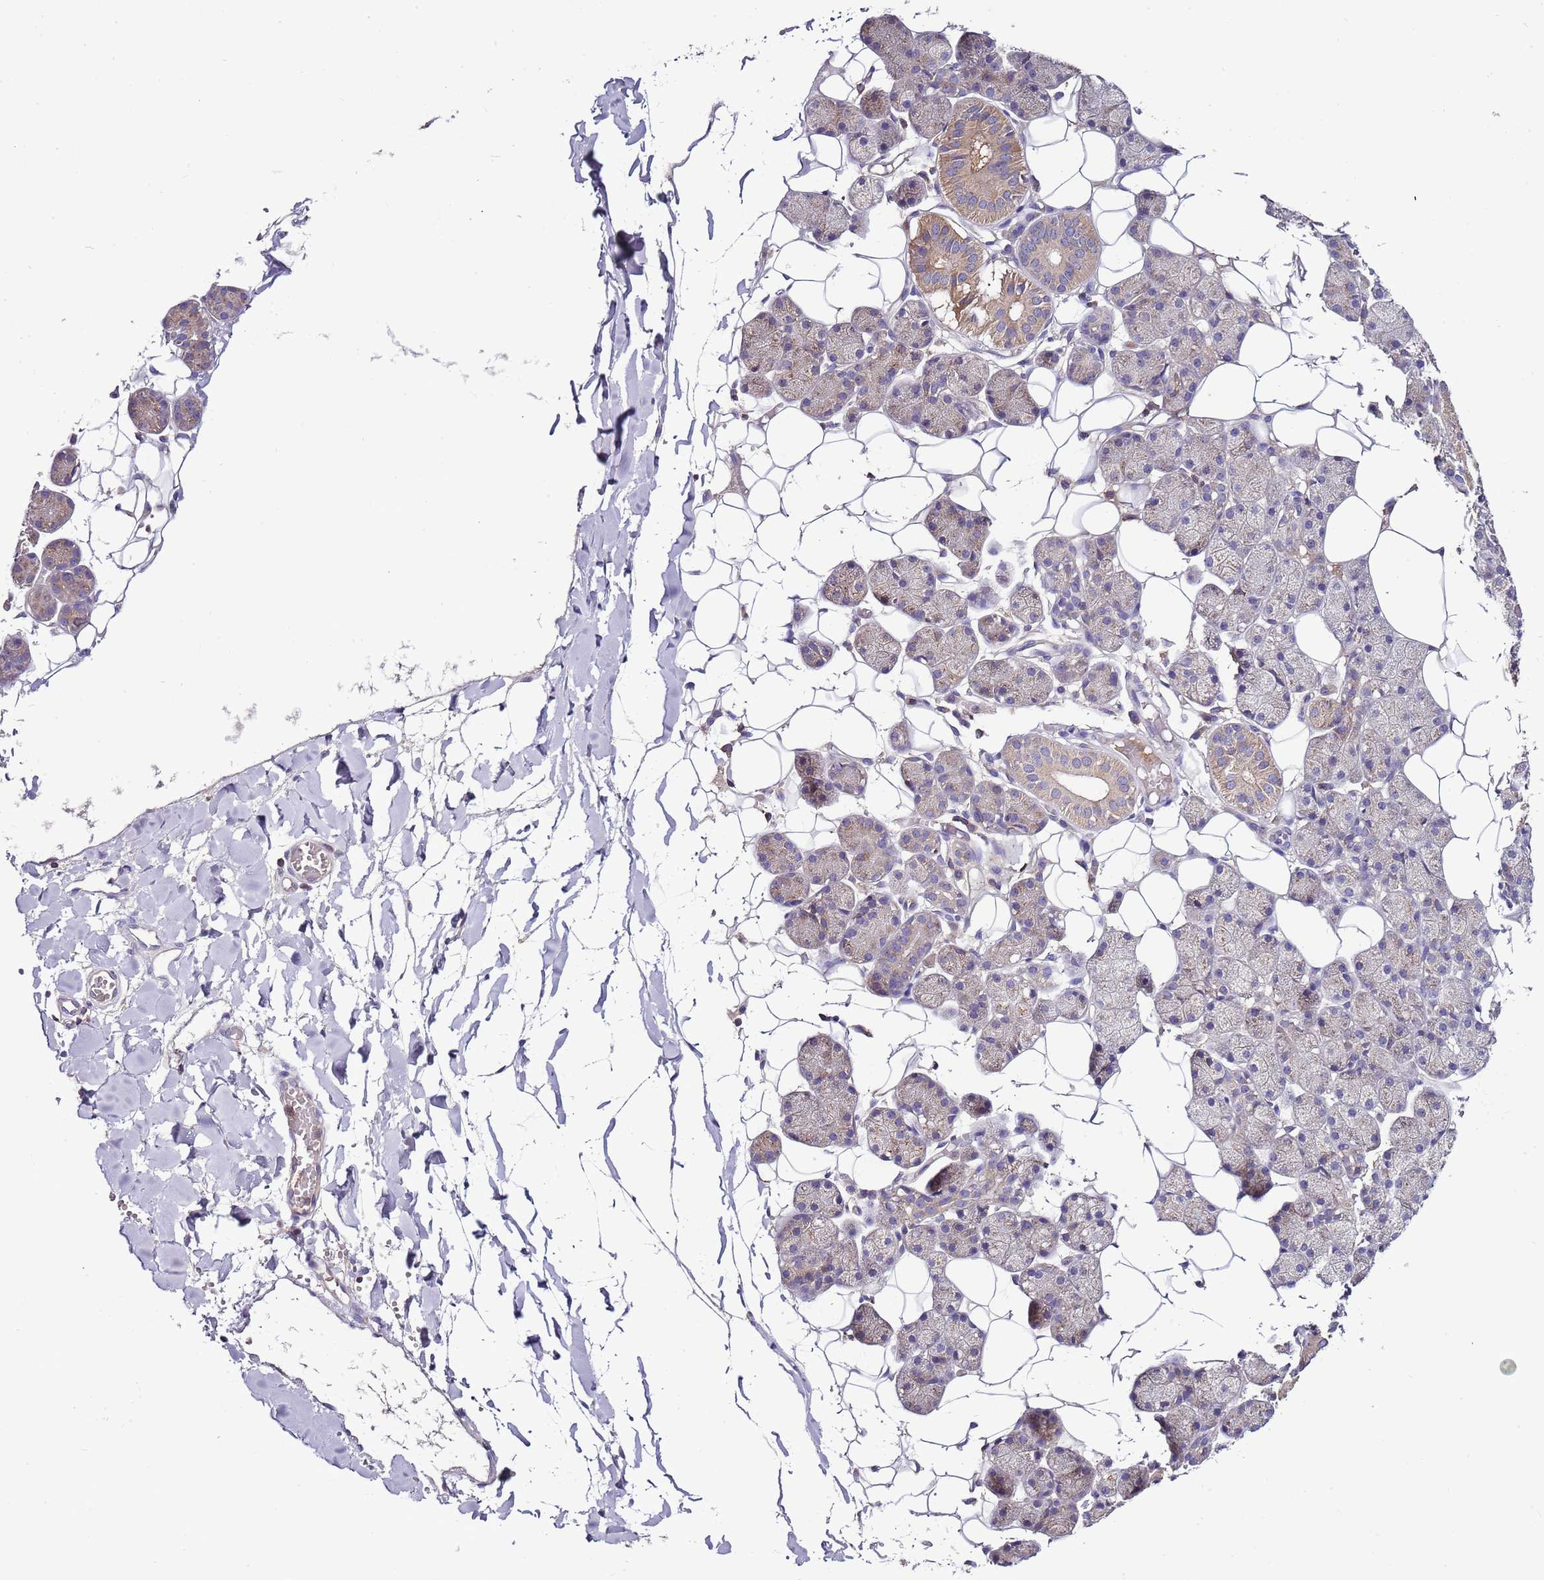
{"staining": {"intensity": "weak", "quantity": "25%-75%", "location": "cytoplasmic/membranous"}, "tissue": "salivary gland", "cell_type": "Glandular cells", "image_type": "normal", "snomed": [{"axis": "morphology", "description": "Normal tissue, NOS"}, {"axis": "topography", "description": "Salivary gland"}], "caption": "The immunohistochemical stain highlights weak cytoplasmic/membranous positivity in glandular cells of normal salivary gland. (brown staining indicates protein expression, while blue staining denotes nuclei).", "gene": "IGIP", "patient": {"sex": "female", "age": 33}}